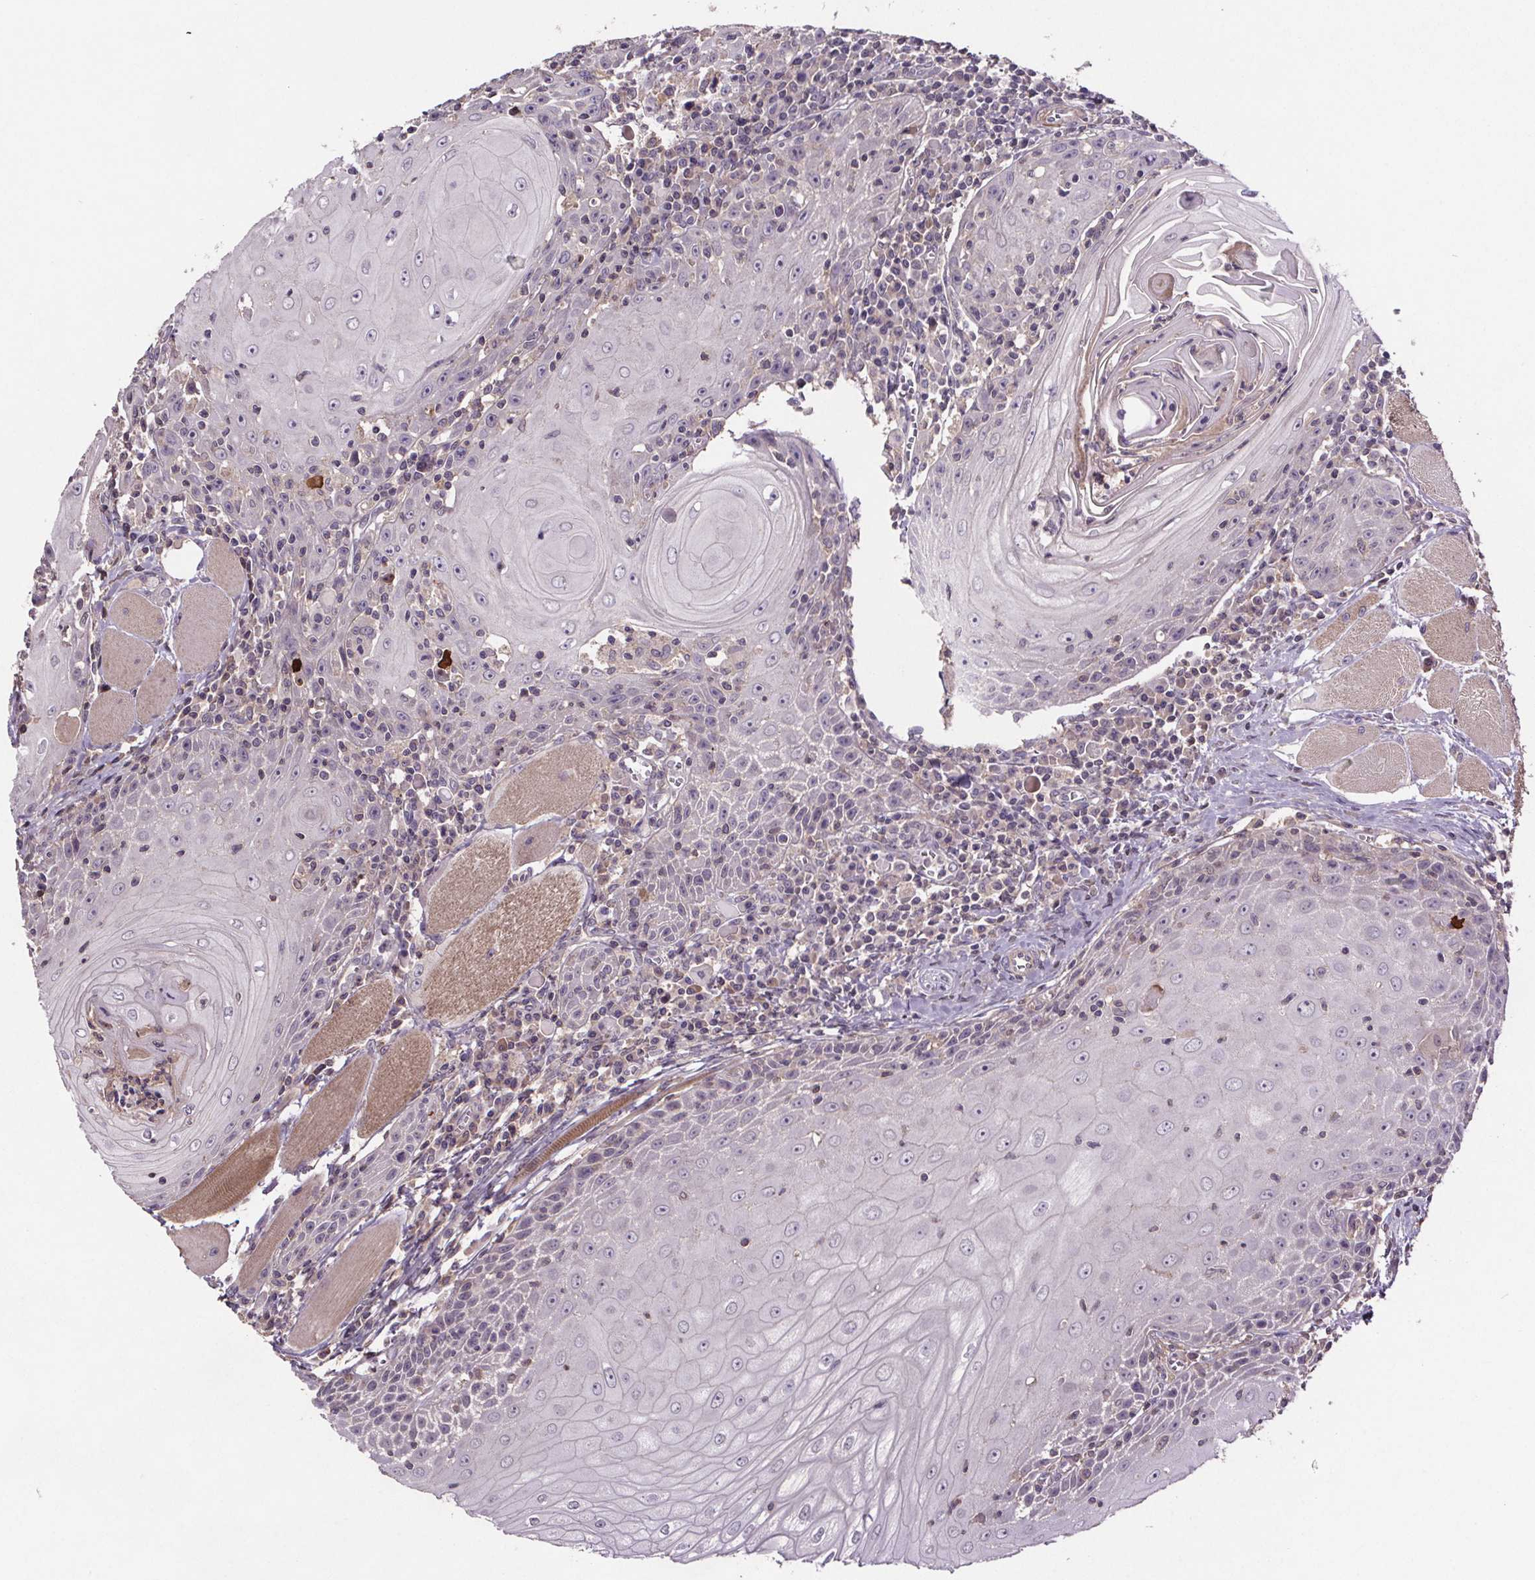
{"staining": {"intensity": "negative", "quantity": "none", "location": "none"}, "tissue": "head and neck cancer", "cell_type": "Tumor cells", "image_type": "cancer", "snomed": [{"axis": "morphology", "description": "Normal tissue, NOS"}, {"axis": "morphology", "description": "Squamous cell carcinoma, NOS"}, {"axis": "topography", "description": "Oral tissue"}, {"axis": "topography", "description": "Head-Neck"}], "caption": "Head and neck cancer (squamous cell carcinoma) stained for a protein using IHC shows no staining tumor cells.", "gene": "CLN3", "patient": {"sex": "male", "age": 52}}